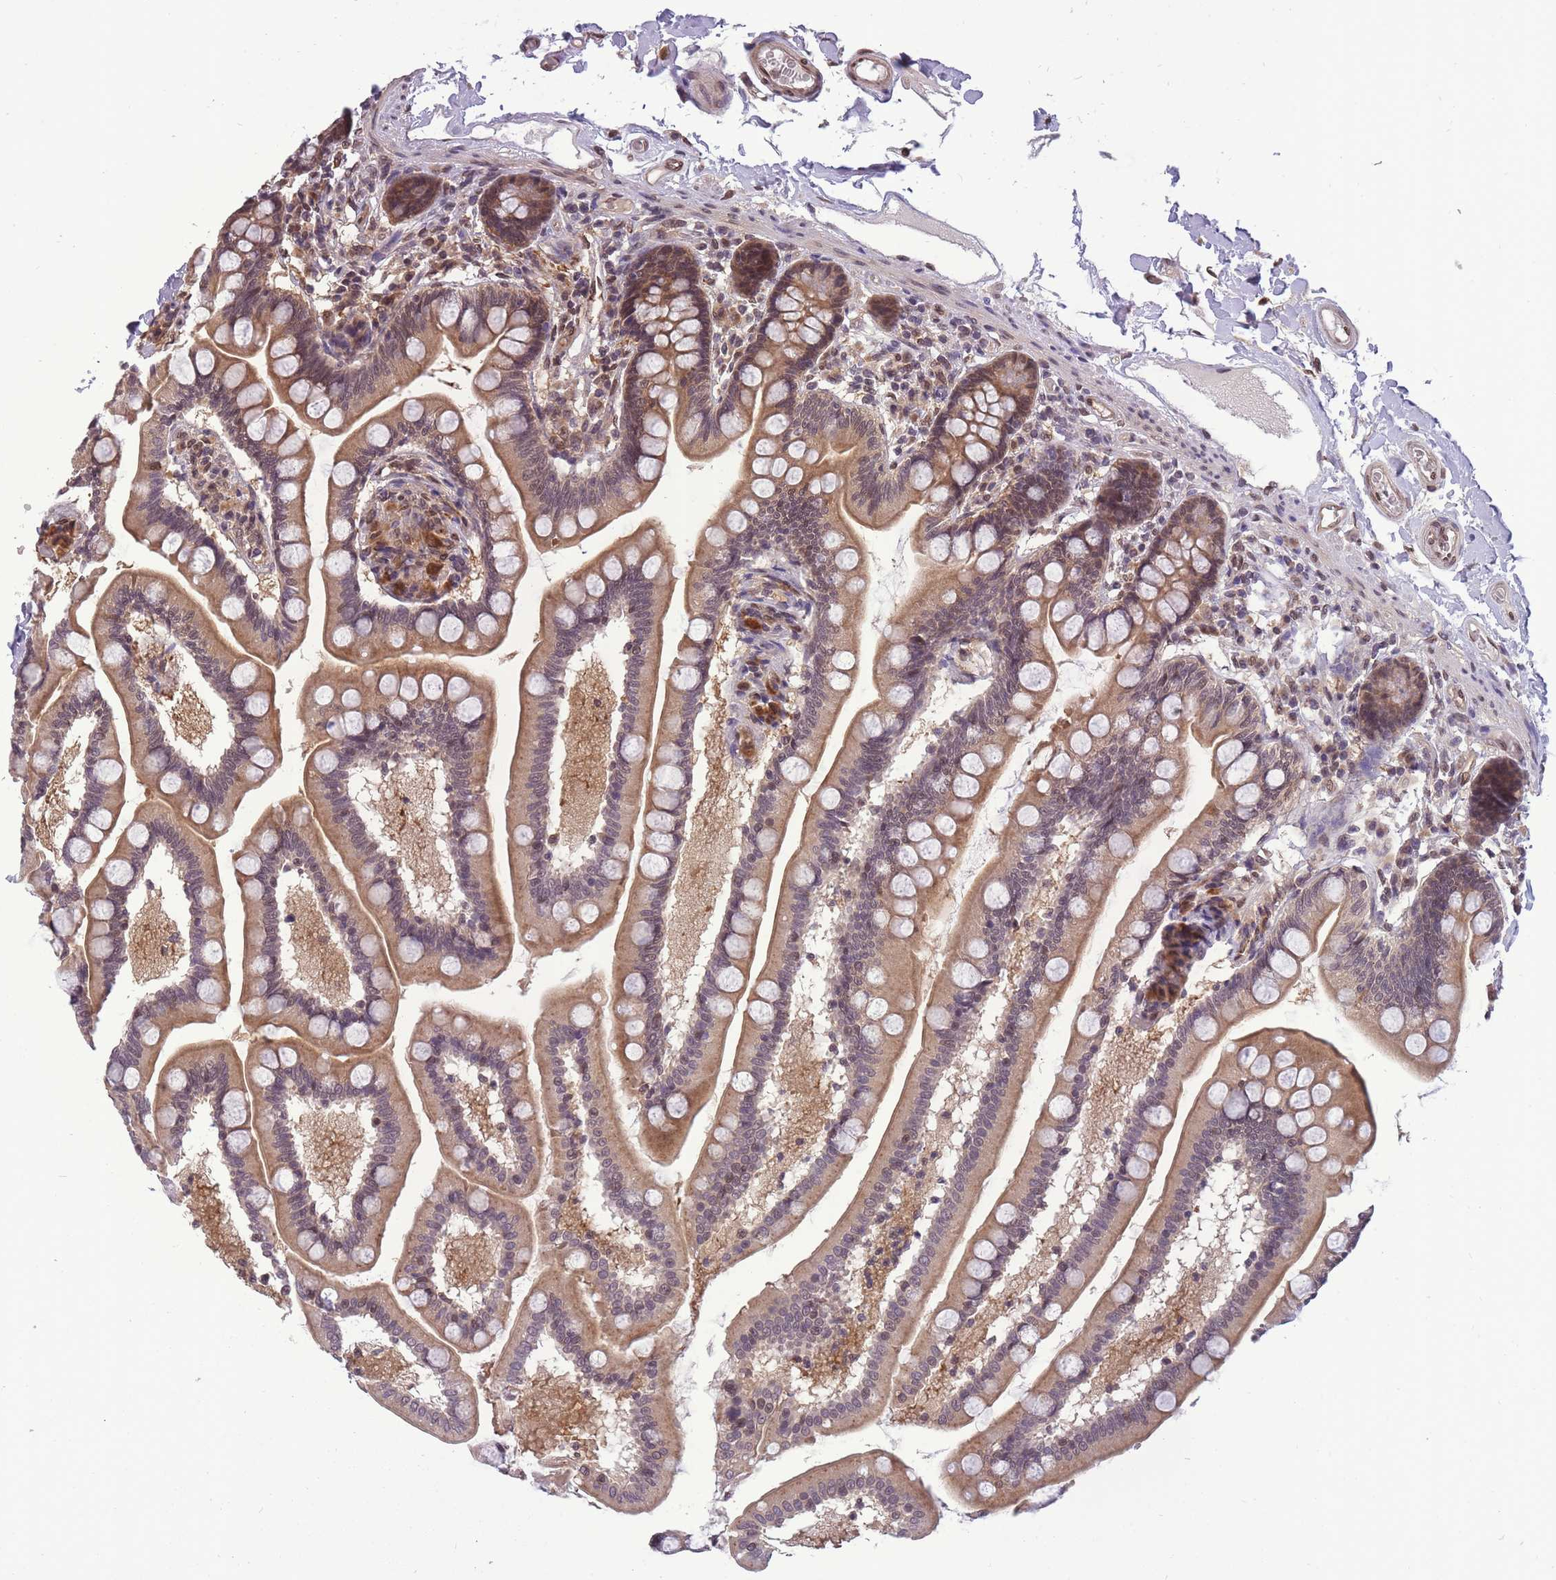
{"staining": {"intensity": "moderate", "quantity": ">75%", "location": "cytoplasmic/membranous,nuclear"}, "tissue": "small intestine", "cell_type": "Glandular cells", "image_type": "normal", "snomed": [{"axis": "morphology", "description": "Normal tissue, NOS"}, {"axis": "topography", "description": "Small intestine"}], "caption": "The histopathology image reveals a brown stain indicating the presence of a protein in the cytoplasmic/membranous,nuclear of glandular cells in small intestine.", "gene": "CDIP1", "patient": {"sex": "female", "age": 64}}